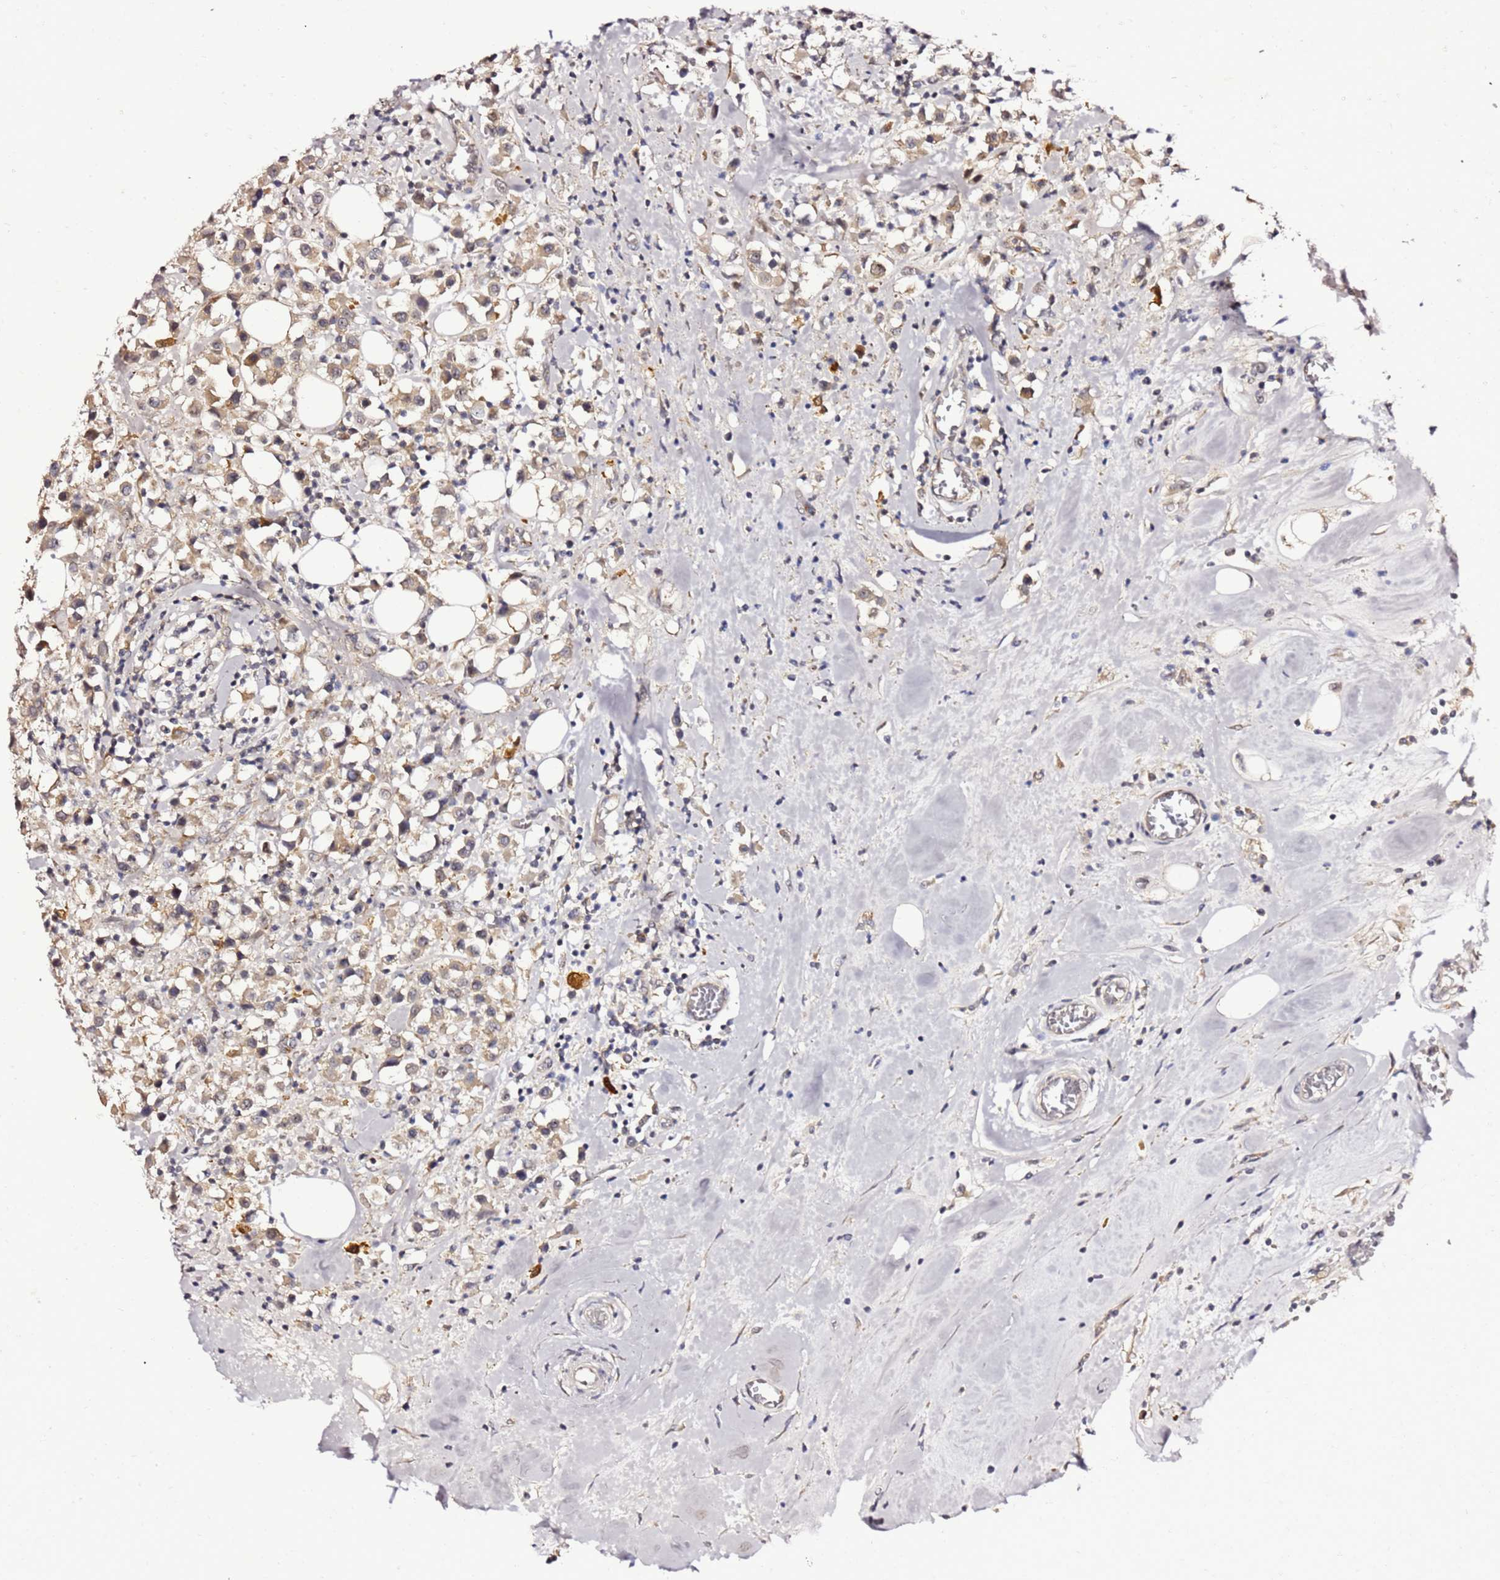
{"staining": {"intensity": "weak", "quantity": "25%-75%", "location": "cytoplasmic/membranous"}, "tissue": "breast cancer", "cell_type": "Tumor cells", "image_type": "cancer", "snomed": [{"axis": "morphology", "description": "Duct carcinoma"}, {"axis": "topography", "description": "Breast"}], "caption": "Human breast cancer (infiltrating ductal carcinoma) stained with a brown dye demonstrates weak cytoplasmic/membranous positive expression in approximately 25%-75% of tumor cells.", "gene": "NOL8", "patient": {"sex": "female", "age": 61}}